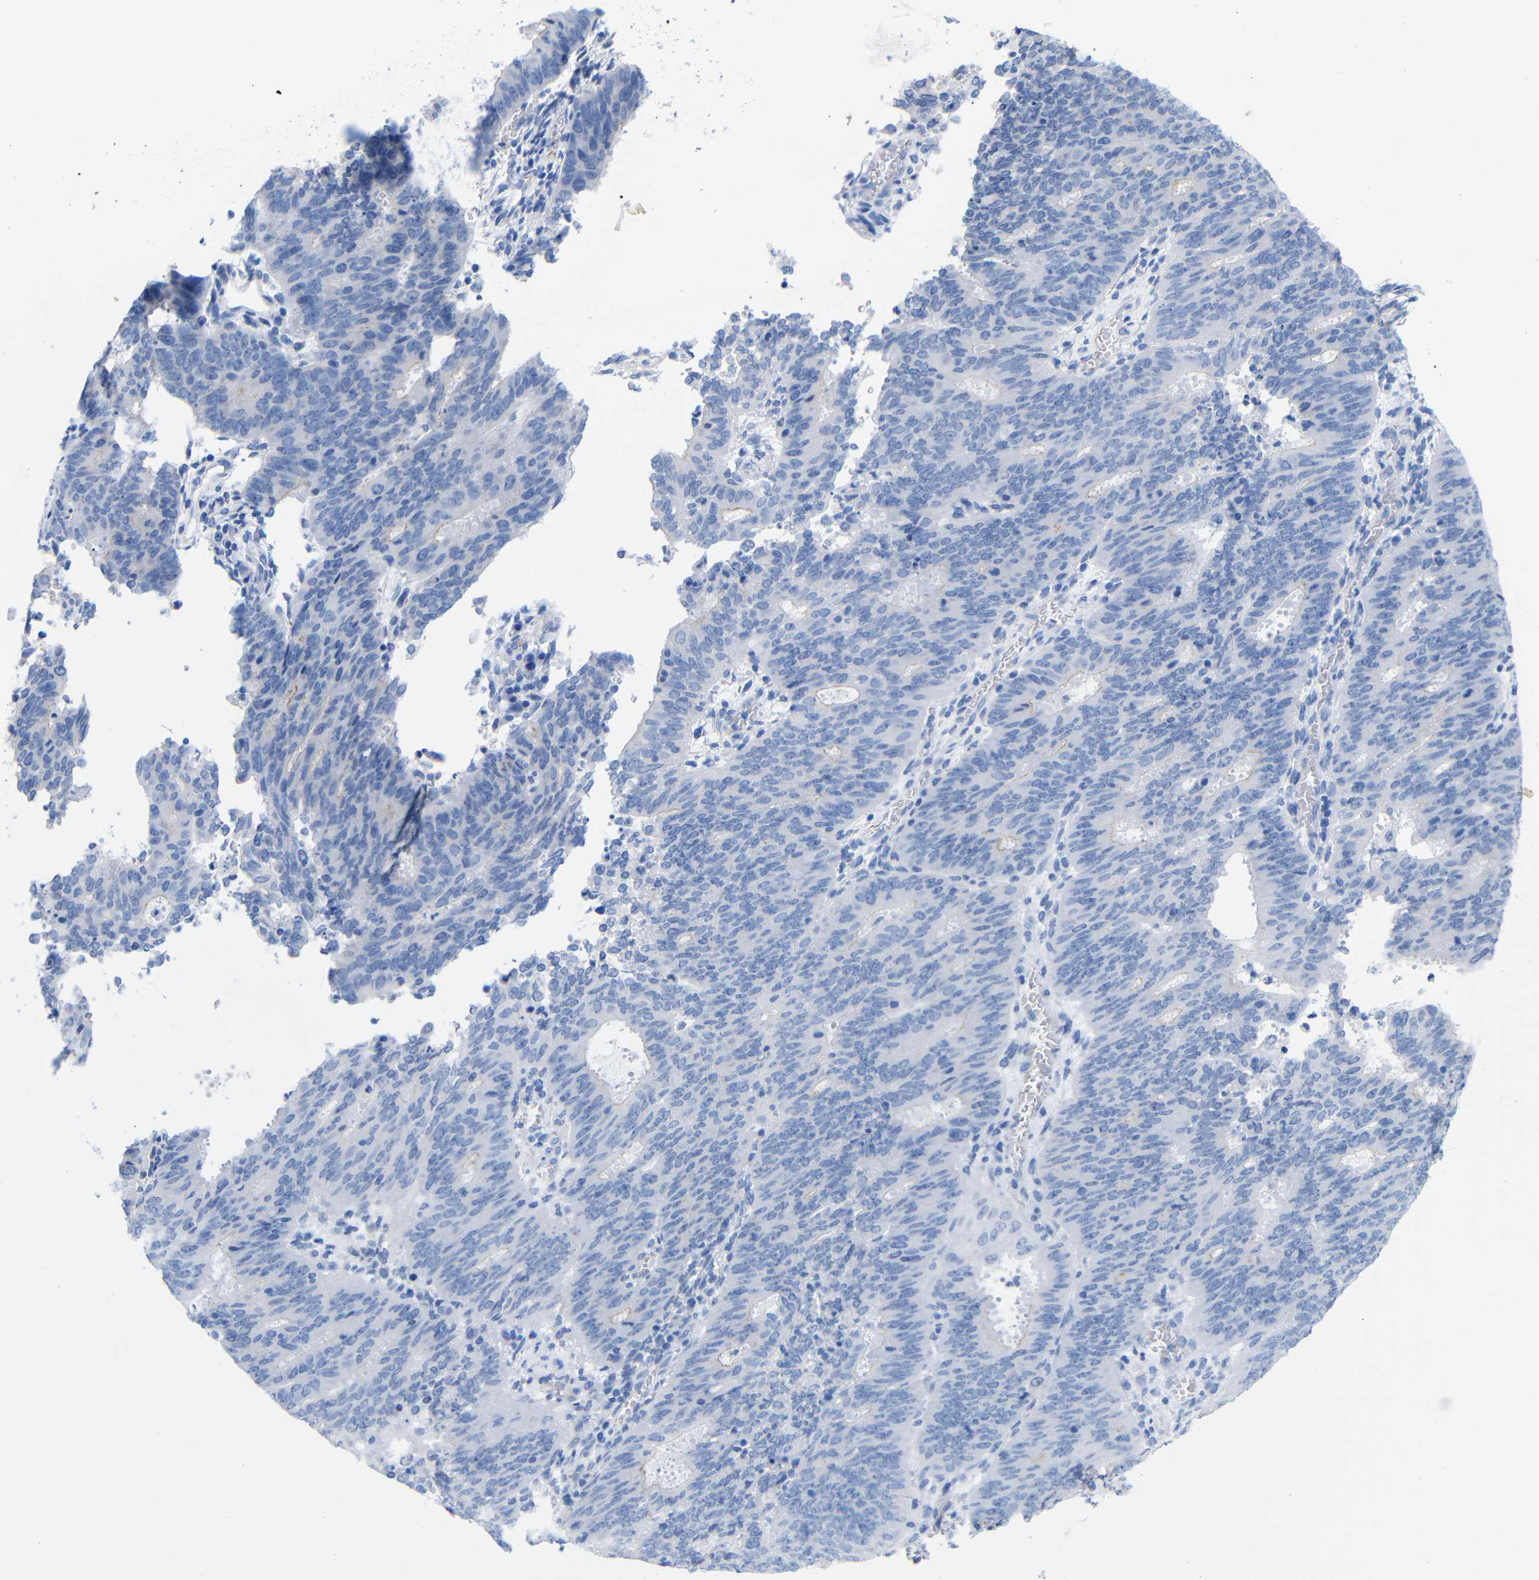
{"staining": {"intensity": "negative", "quantity": "none", "location": "none"}, "tissue": "cervical cancer", "cell_type": "Tumor cells", "image_type": "cancer", "snomed": [{"axis": "morphology", "description": "Adenocarcinoma, NOS"}, {"axis": "topography", "description": "Cervix"}], "caption": "Tumor cells show no significant staining in cervical adenocarcinoma.", "gene": "CGNL1", "patient": {"sex": "female", "age": 44}}